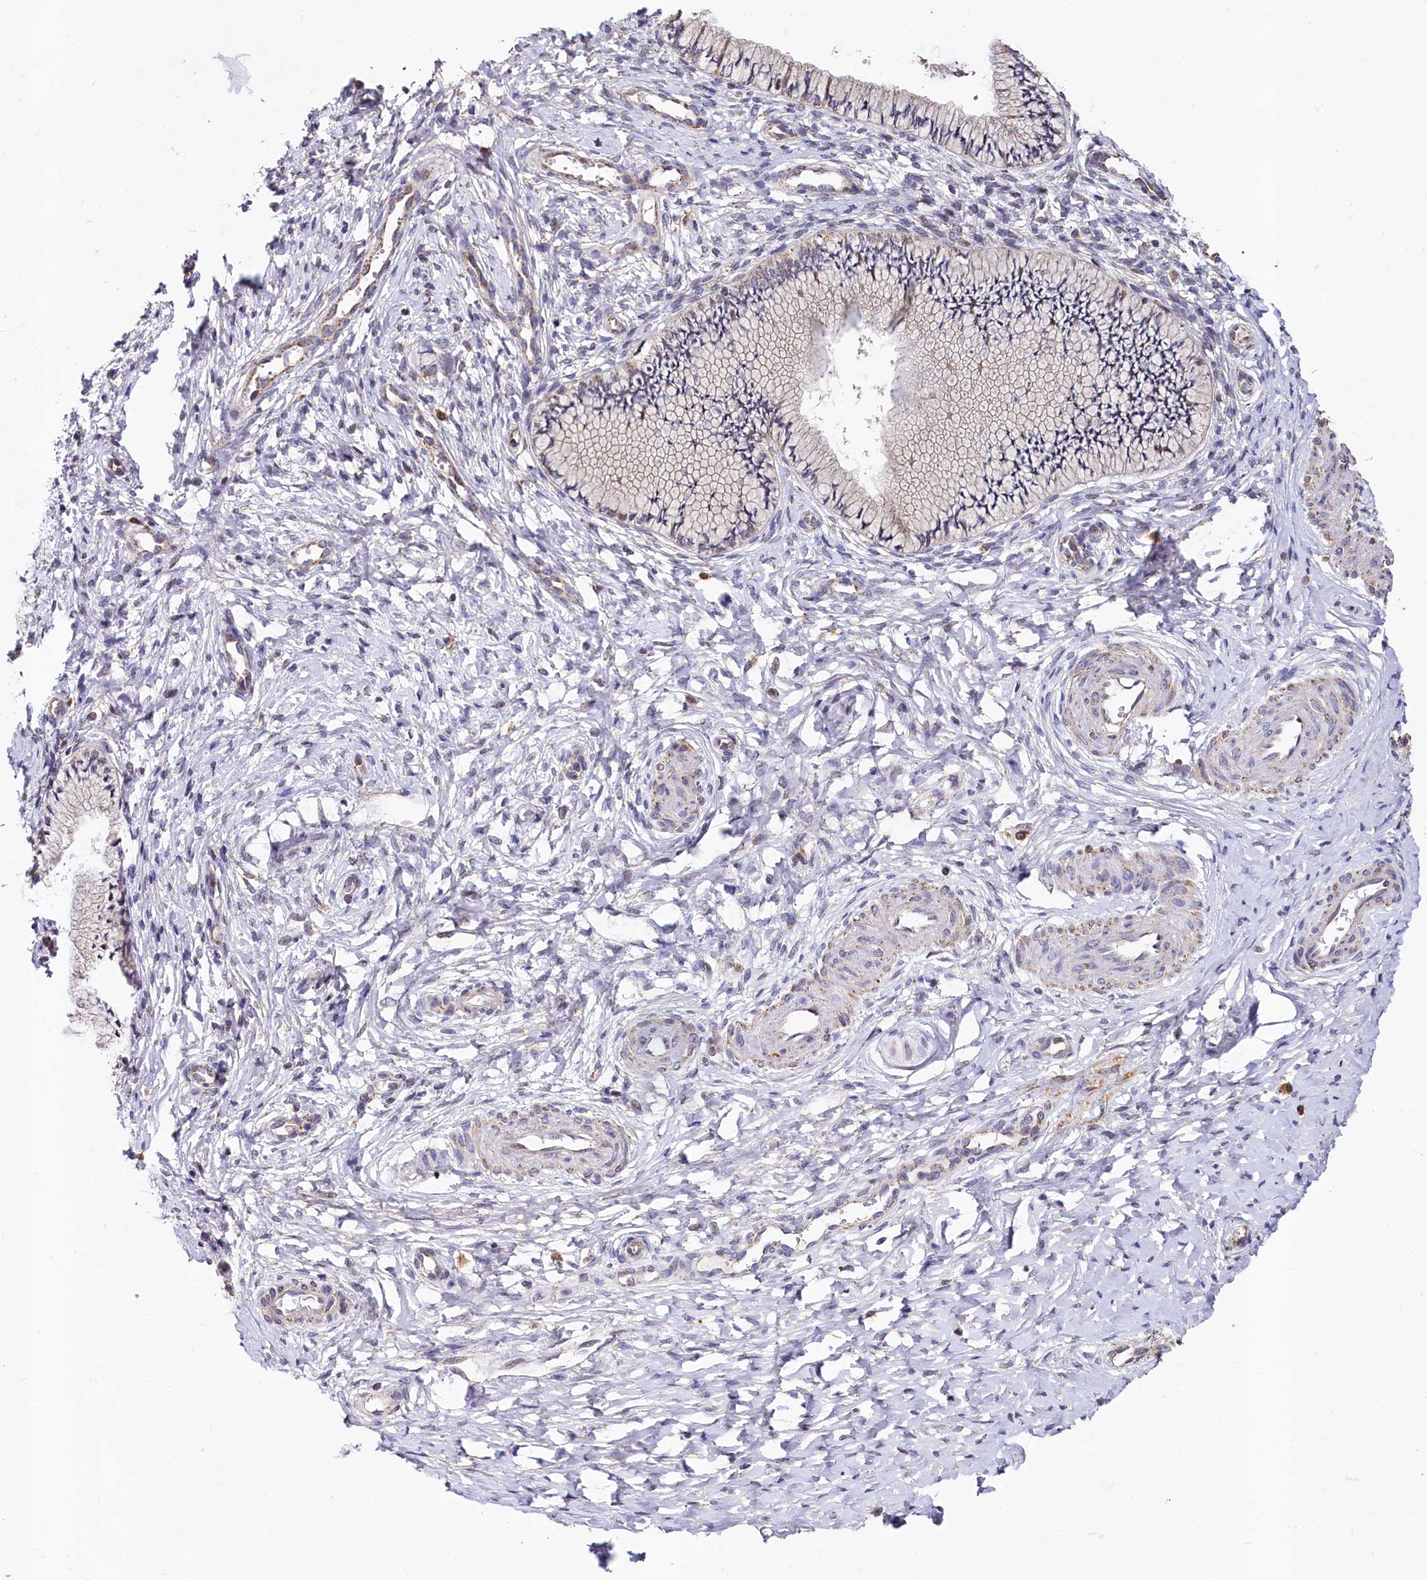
{"staining": {"intensity": "negative", "quantity": "none", "location": "none"}, "tissue": "cervix", "cell_type": "Glandular cells", "image_type": "normal", "snomed": [{"axis": "morphology", "description": "Normal tissue, NOS"}, {"axis": "topography", "description": "Cervix"}], "caption": "Histopathology image shows no significant protein staining in glandular cells of benign cervix. (IHC, brightfield microscopy, high magnification).", "gene": "SPRYD3", "patient": {"sex": "female", "age": 36}}